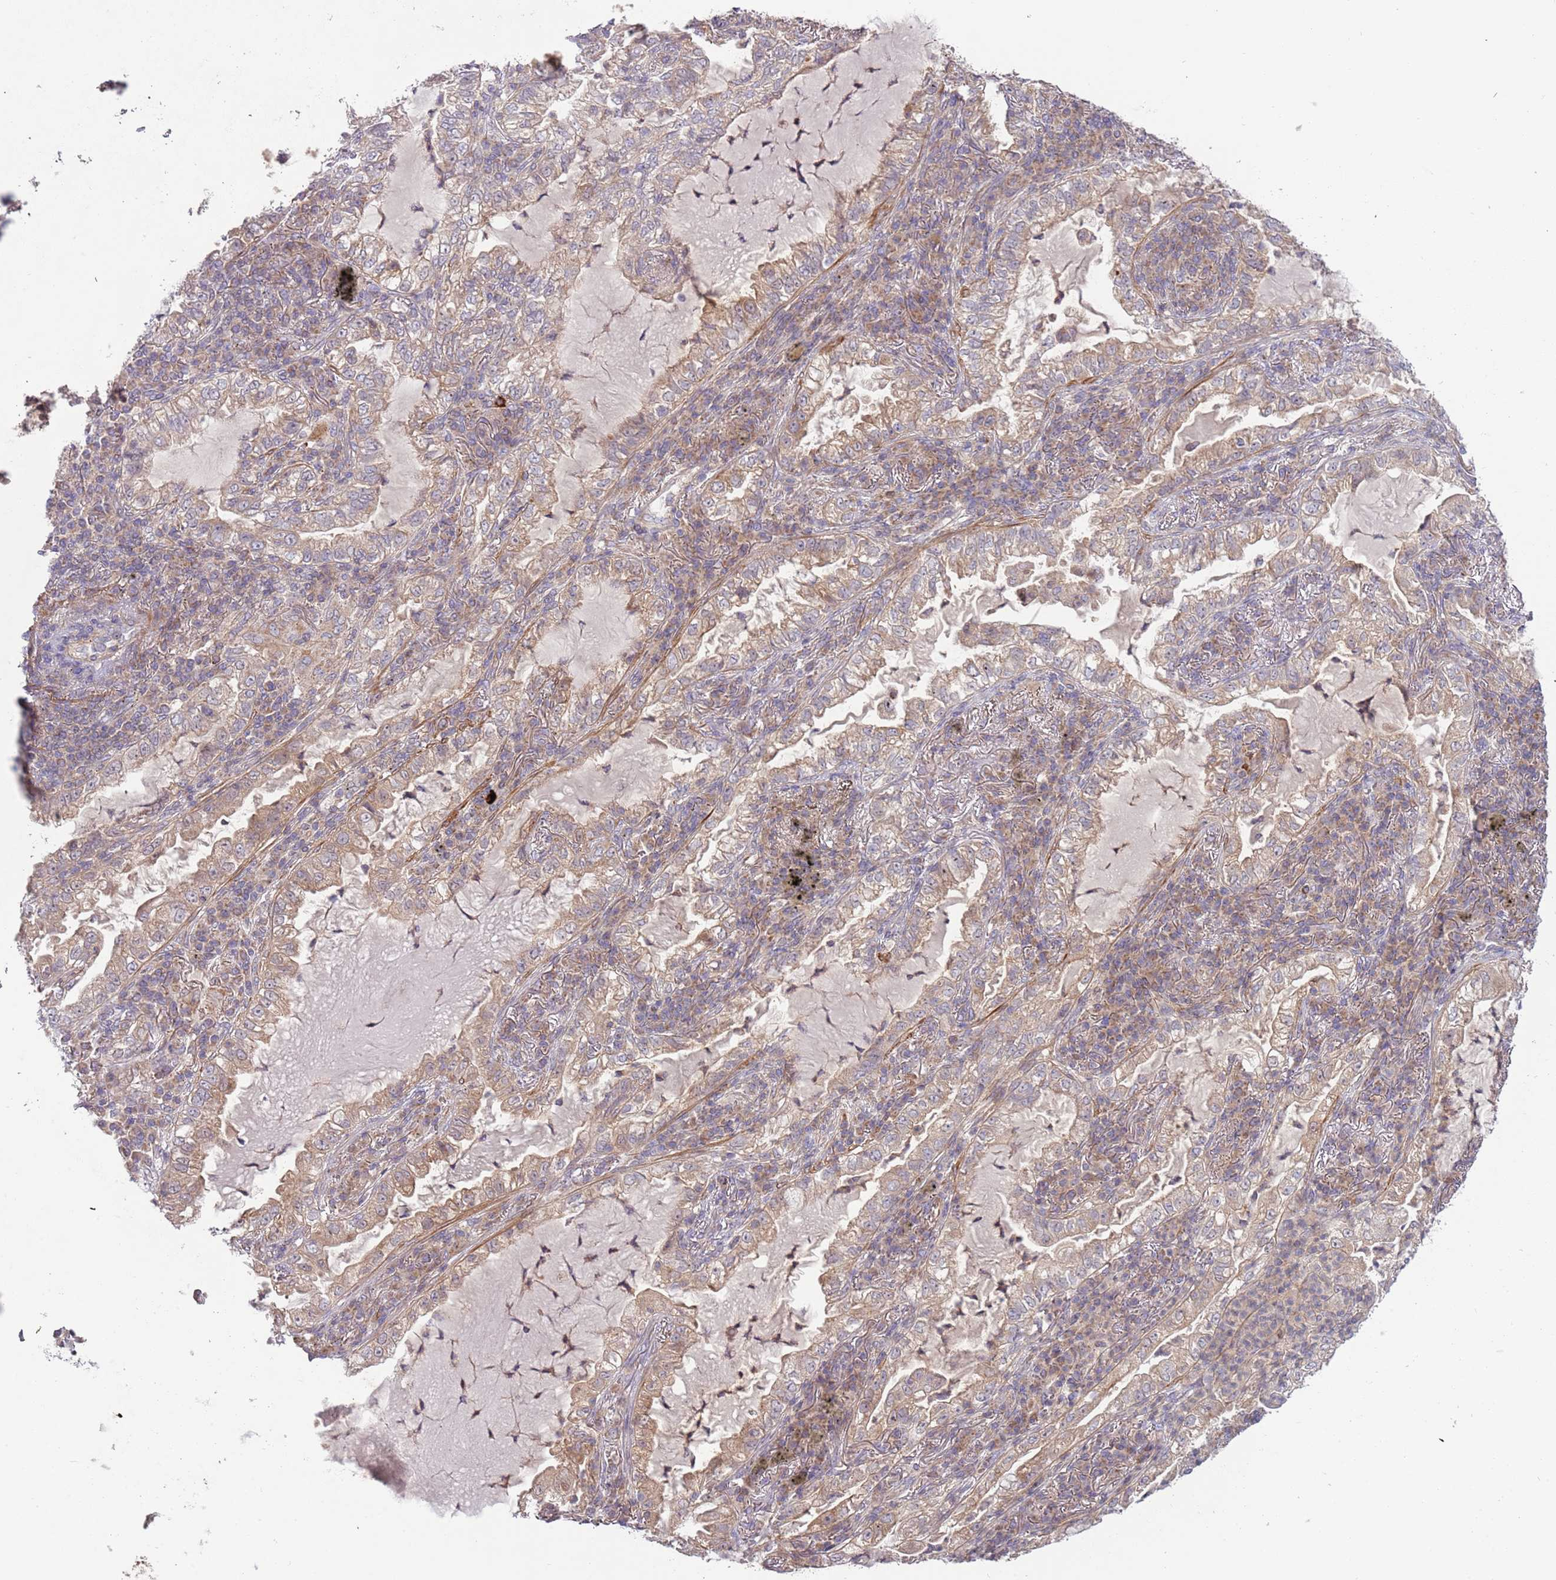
{"staining": {"intensity": "moderate", "quantity": "25%-75%", "location": "cytoplasmic/membranous"}, "tissue": "lung cancer", "cell_type": "Tumor cells", "image_type": "cancer", "snomed": [{"axis": "morphology", "description": "Adenocarcinoma, NOS"}, {"axis": "topography", "description": "Lung"}], "caption": "Lung adenocarcinoma stained with a protein marker demonstrates moderate staining in tumor cells.", "gene": "DTD2", "patient": {"sex": "female", "age": 73}}